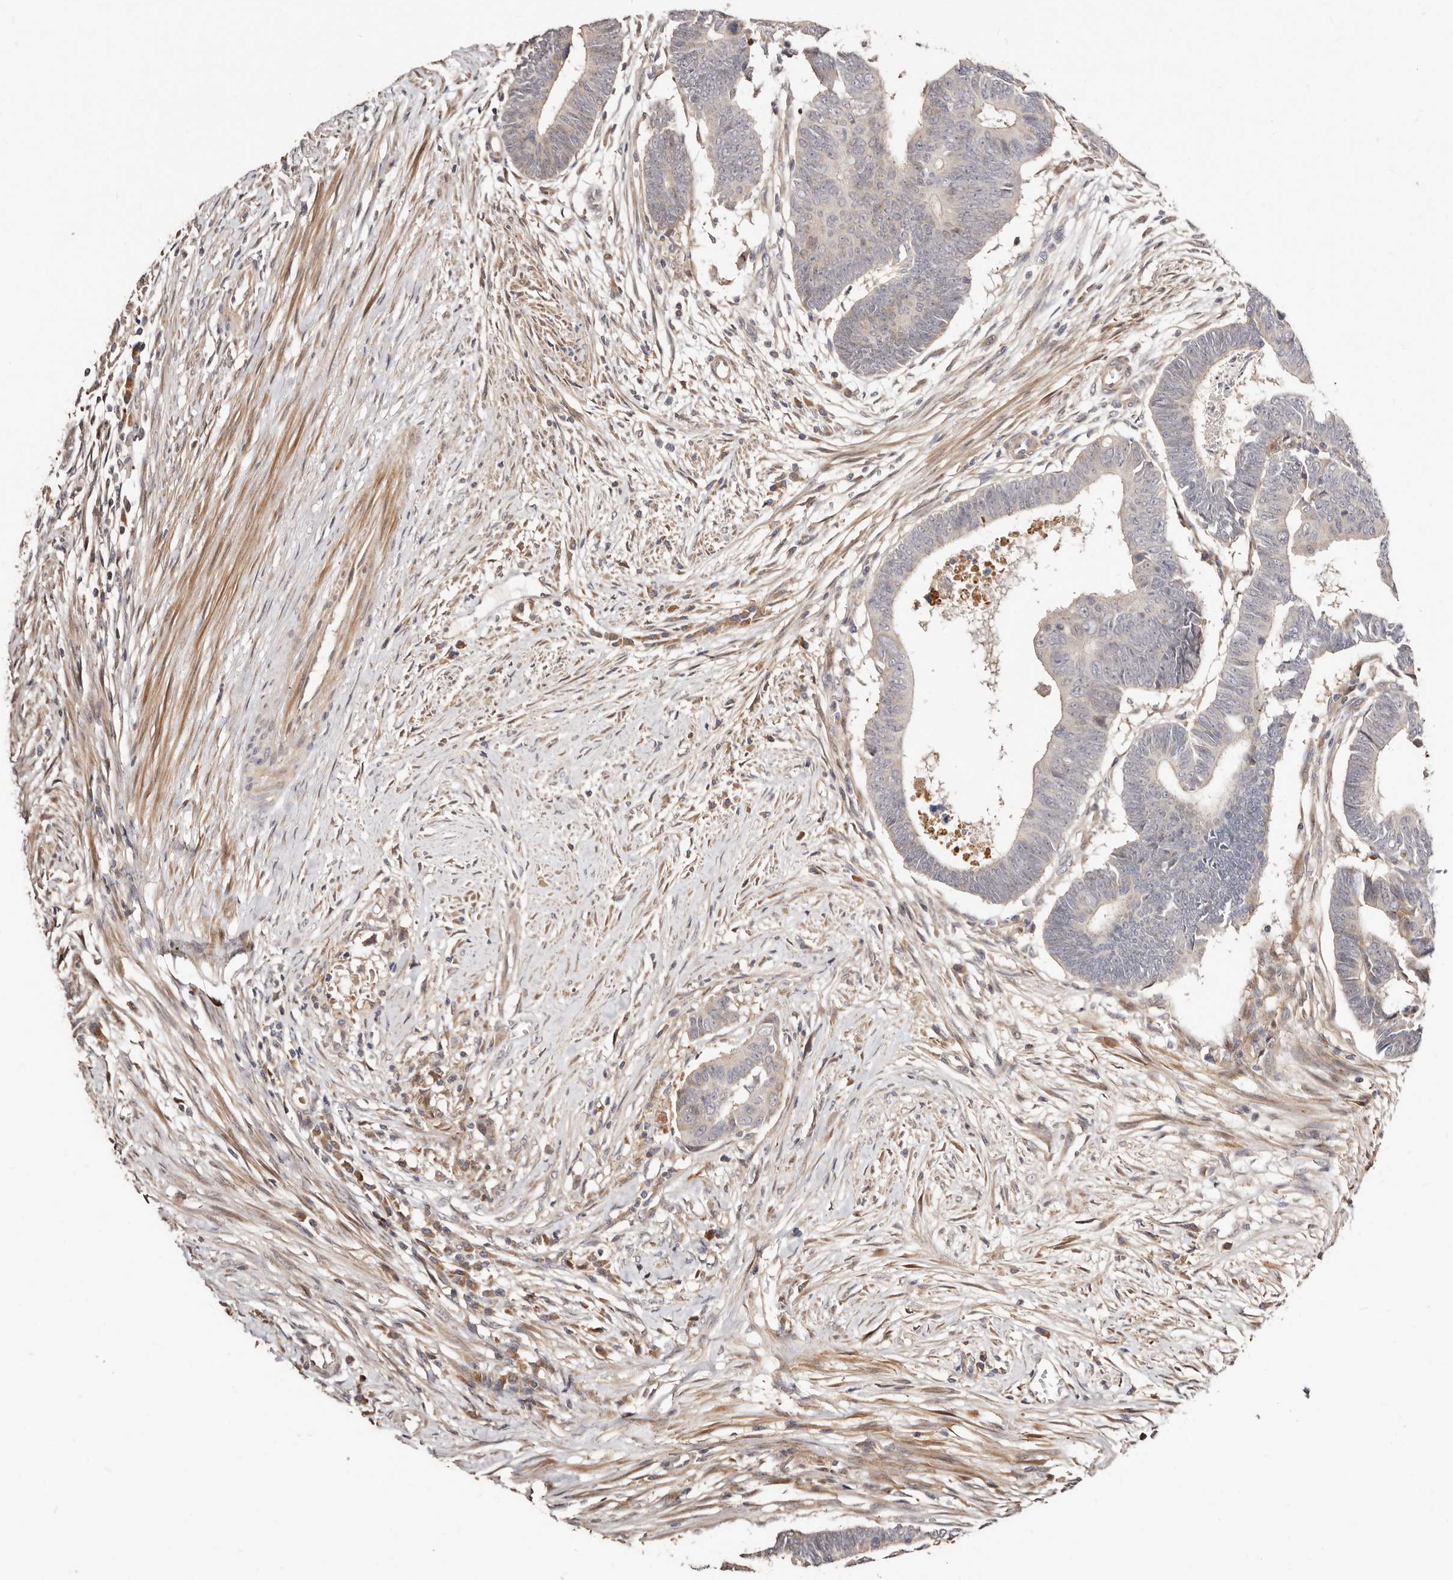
{"staining": {"intensity": "negative", "quantity": "none", "location": "none"}, "tissue": "colorectal cancer", "cell_type": "Tumor cells", "image_type": "cancer", "snomed": [{"axis": "morphology", "description": "Adenocarcinoma, NOS"}, {"axis": "topography", "description": "Rectum"}], "caption": "Adenocarcinoma (colorectal) was stained to show a protein in brown. There is no significant staining in tumor cells.", "gene": "APOL6", "patient": {"sex": "female", "age": 65}}